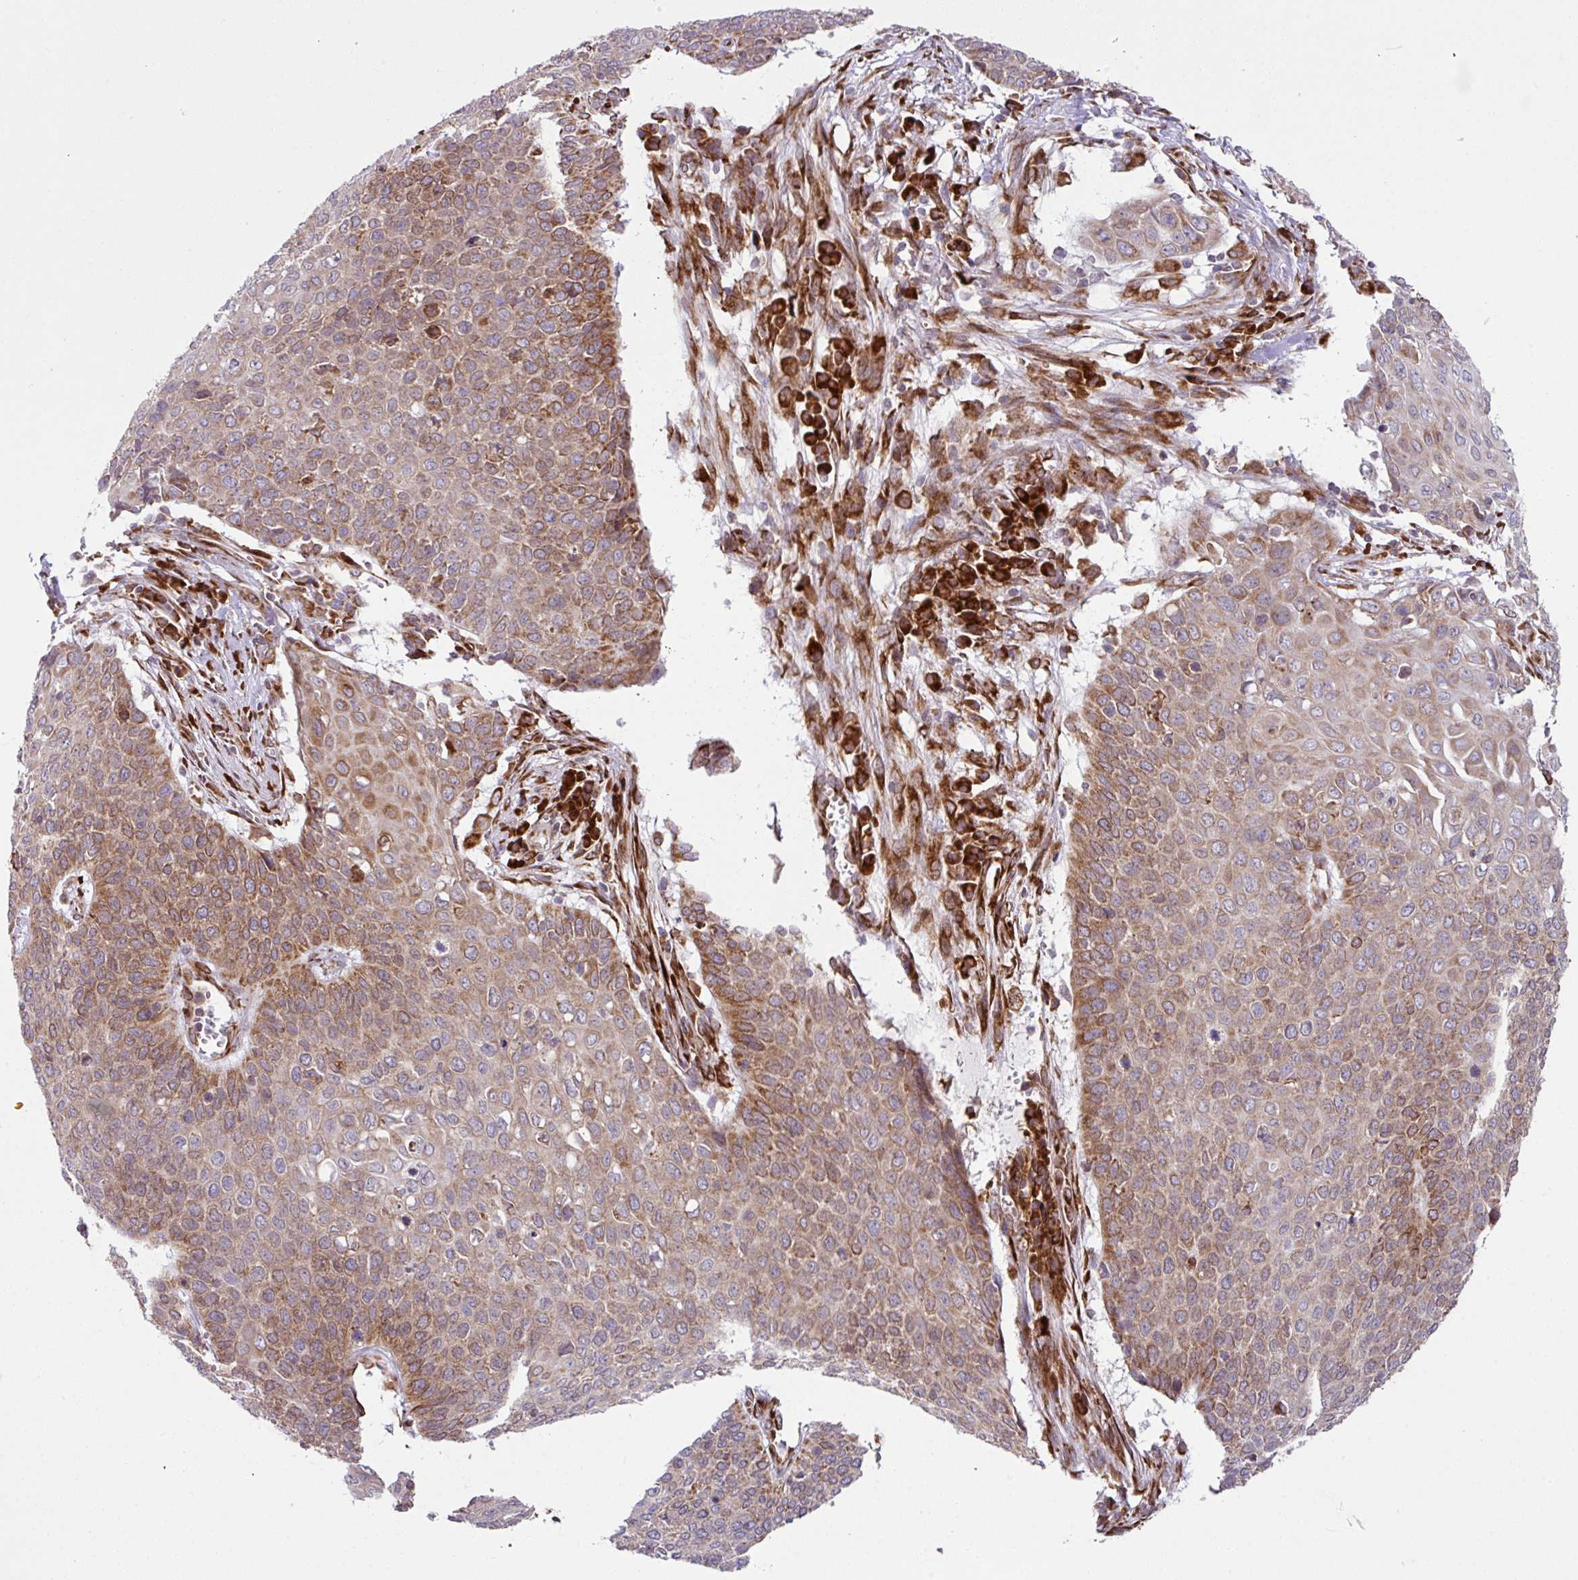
{"staining": {"intensity": "moderate", "quantity": ">75%", "location": "cytoplasmic/membranous"}, "tissue": "cervical cancer", "cell_type": "Tumor cells", "image_type": "cancer", "snomed": [{"axis": "morphology", "description": "Squamous cell carcinoma, NOS"}, {"axis": "topography", "description": "Cervix"}], "caption": "This is an image of immunohistochemistry staining of cervical cancer (squamous cell carcinoma), which shows moderate staining in the cytoplasmic/membranous of tumor cells.", "gene": "SLC39A7", "patient": {"sex": "female", "age": 39}}